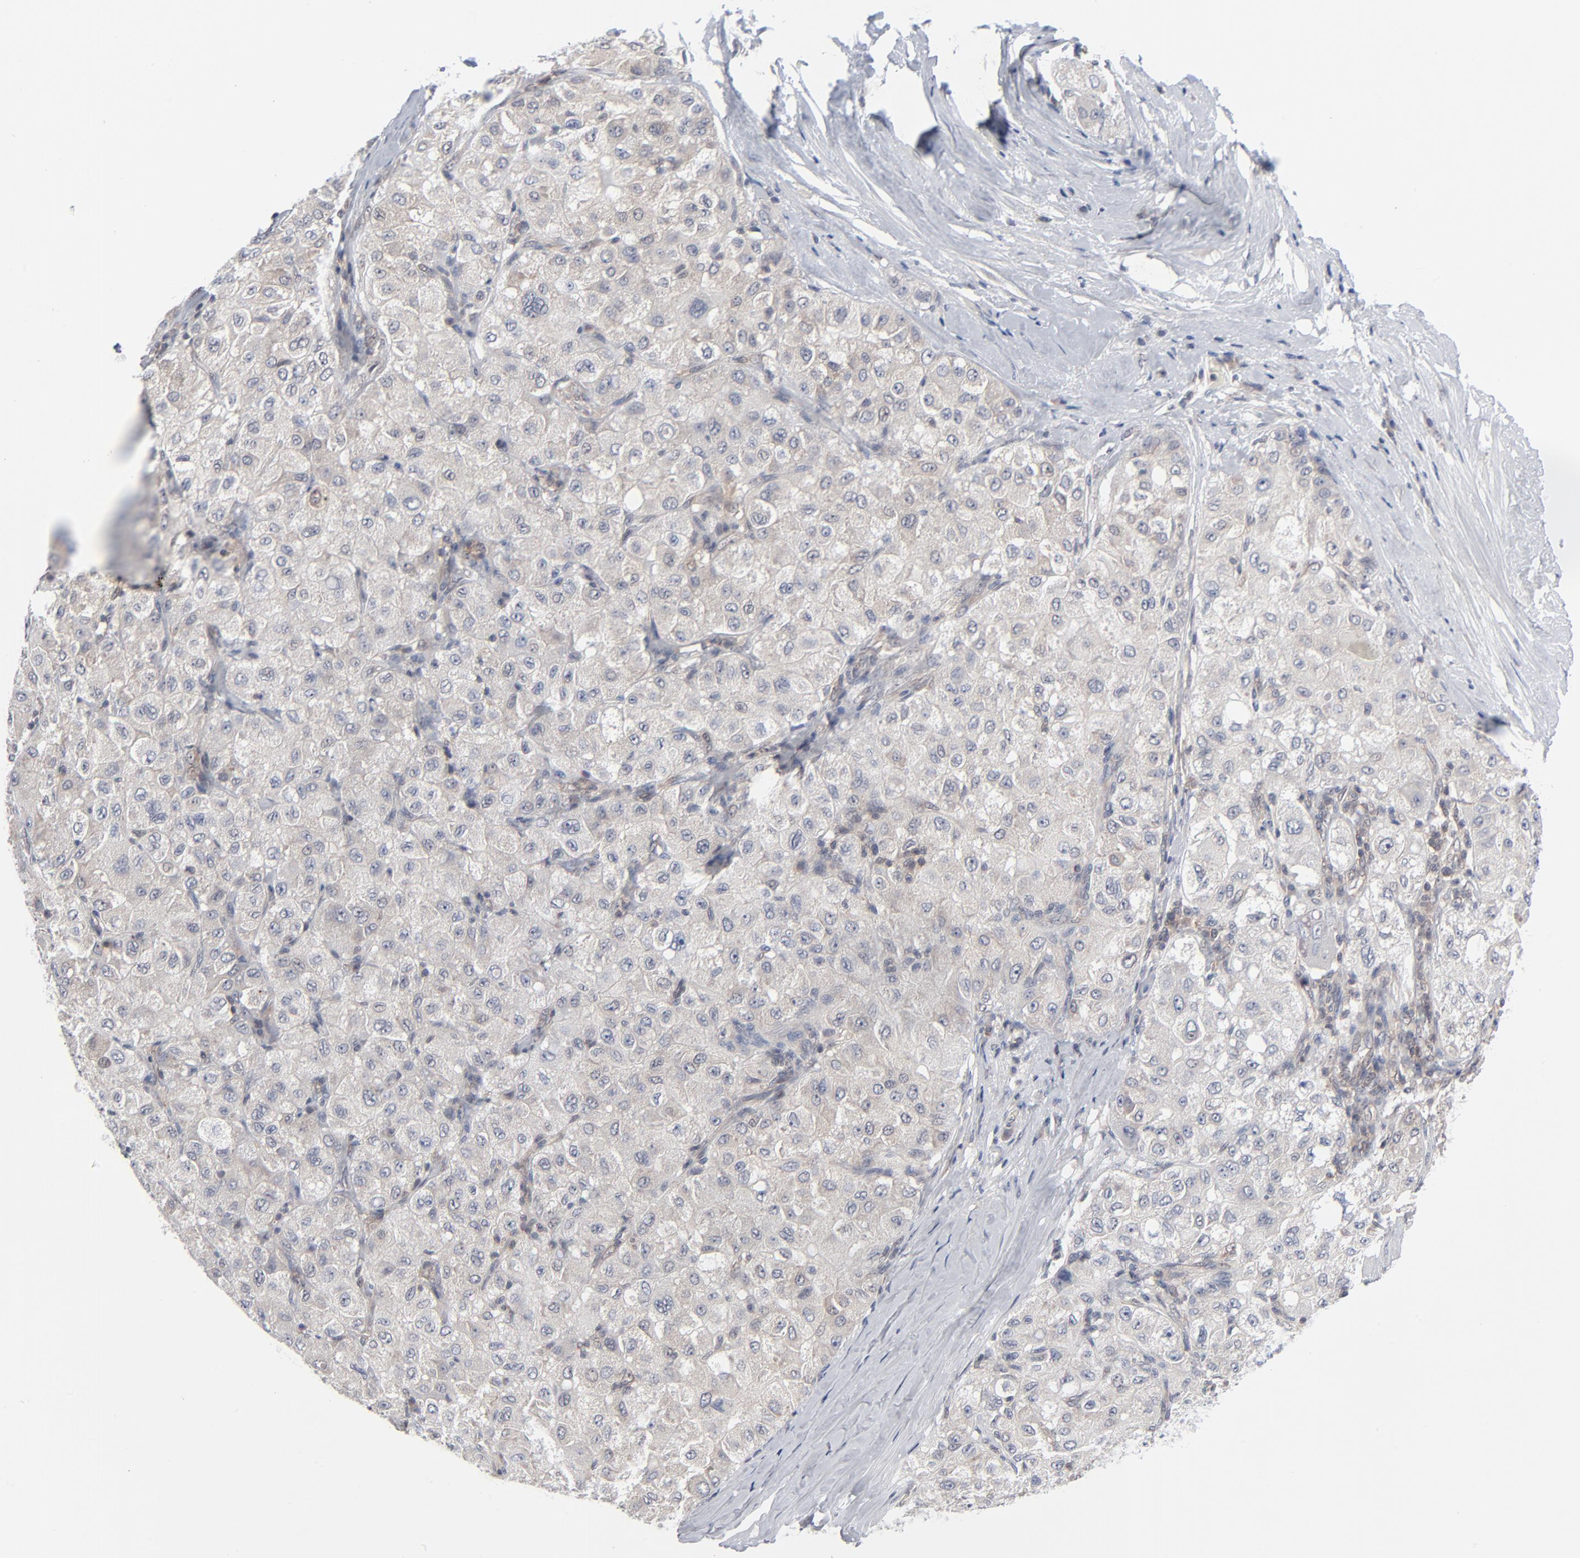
{"staining": {"intensity": "negative", "quantity": "none", "location": "none"}, "tissue": "liver cancer", "cell_type": "Tumor cells", "image_type": "cancer", "snomed": [{"axis": "morphology", "description": "Carcinoma, Hepatocellular, NOS"}, {"axis": "topography", "description": "Liver"}], "caption": "This is an IHC micrograph of human liver hepatocellular carcinoma. There is no staining in tumor cells.", "gene": "RPS6KB1", "patient": {"sex": "male", "age": 80}}